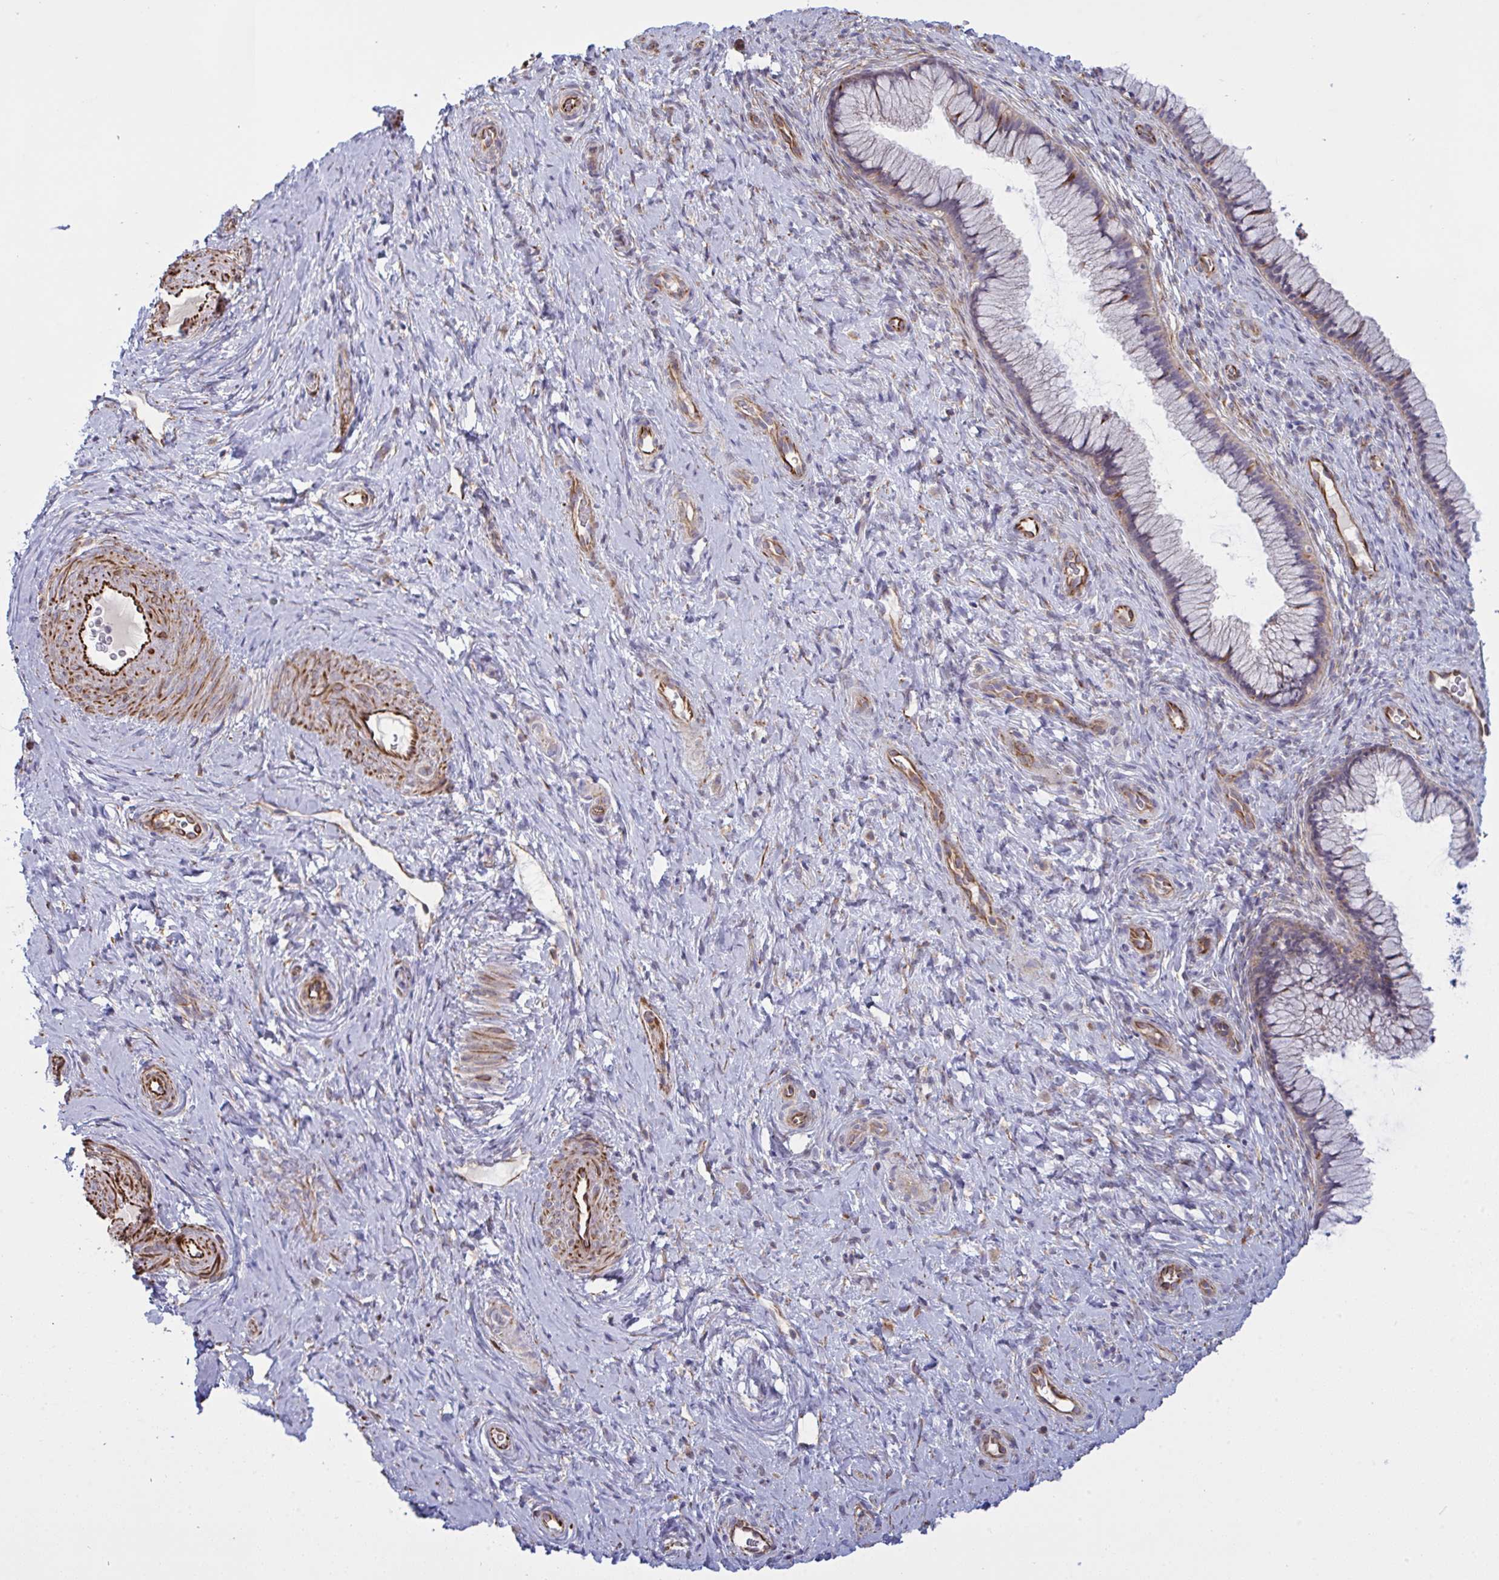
{"staining": {"intensity": "weak", "quantity": "25%-75%", "location": "cytoplasmic/membranous"}, "tissue": "cervix", "cell_type": "Glandular cells", "image_type": "normal", "snomed": [{"axis": "morphology", "description": "Normal tissue, NOS"}, {"axis": "topography", "description": "Cervix"}], "caption": "This photomicrograph displays immunohistochemistry staining of unremarkable cervix, with low weak cytoplasmic/membranous positivity in about 25%-75% of glandular cells.", "gene": "DCBLD1", "patient": {"sex": "female", "age": 34}}